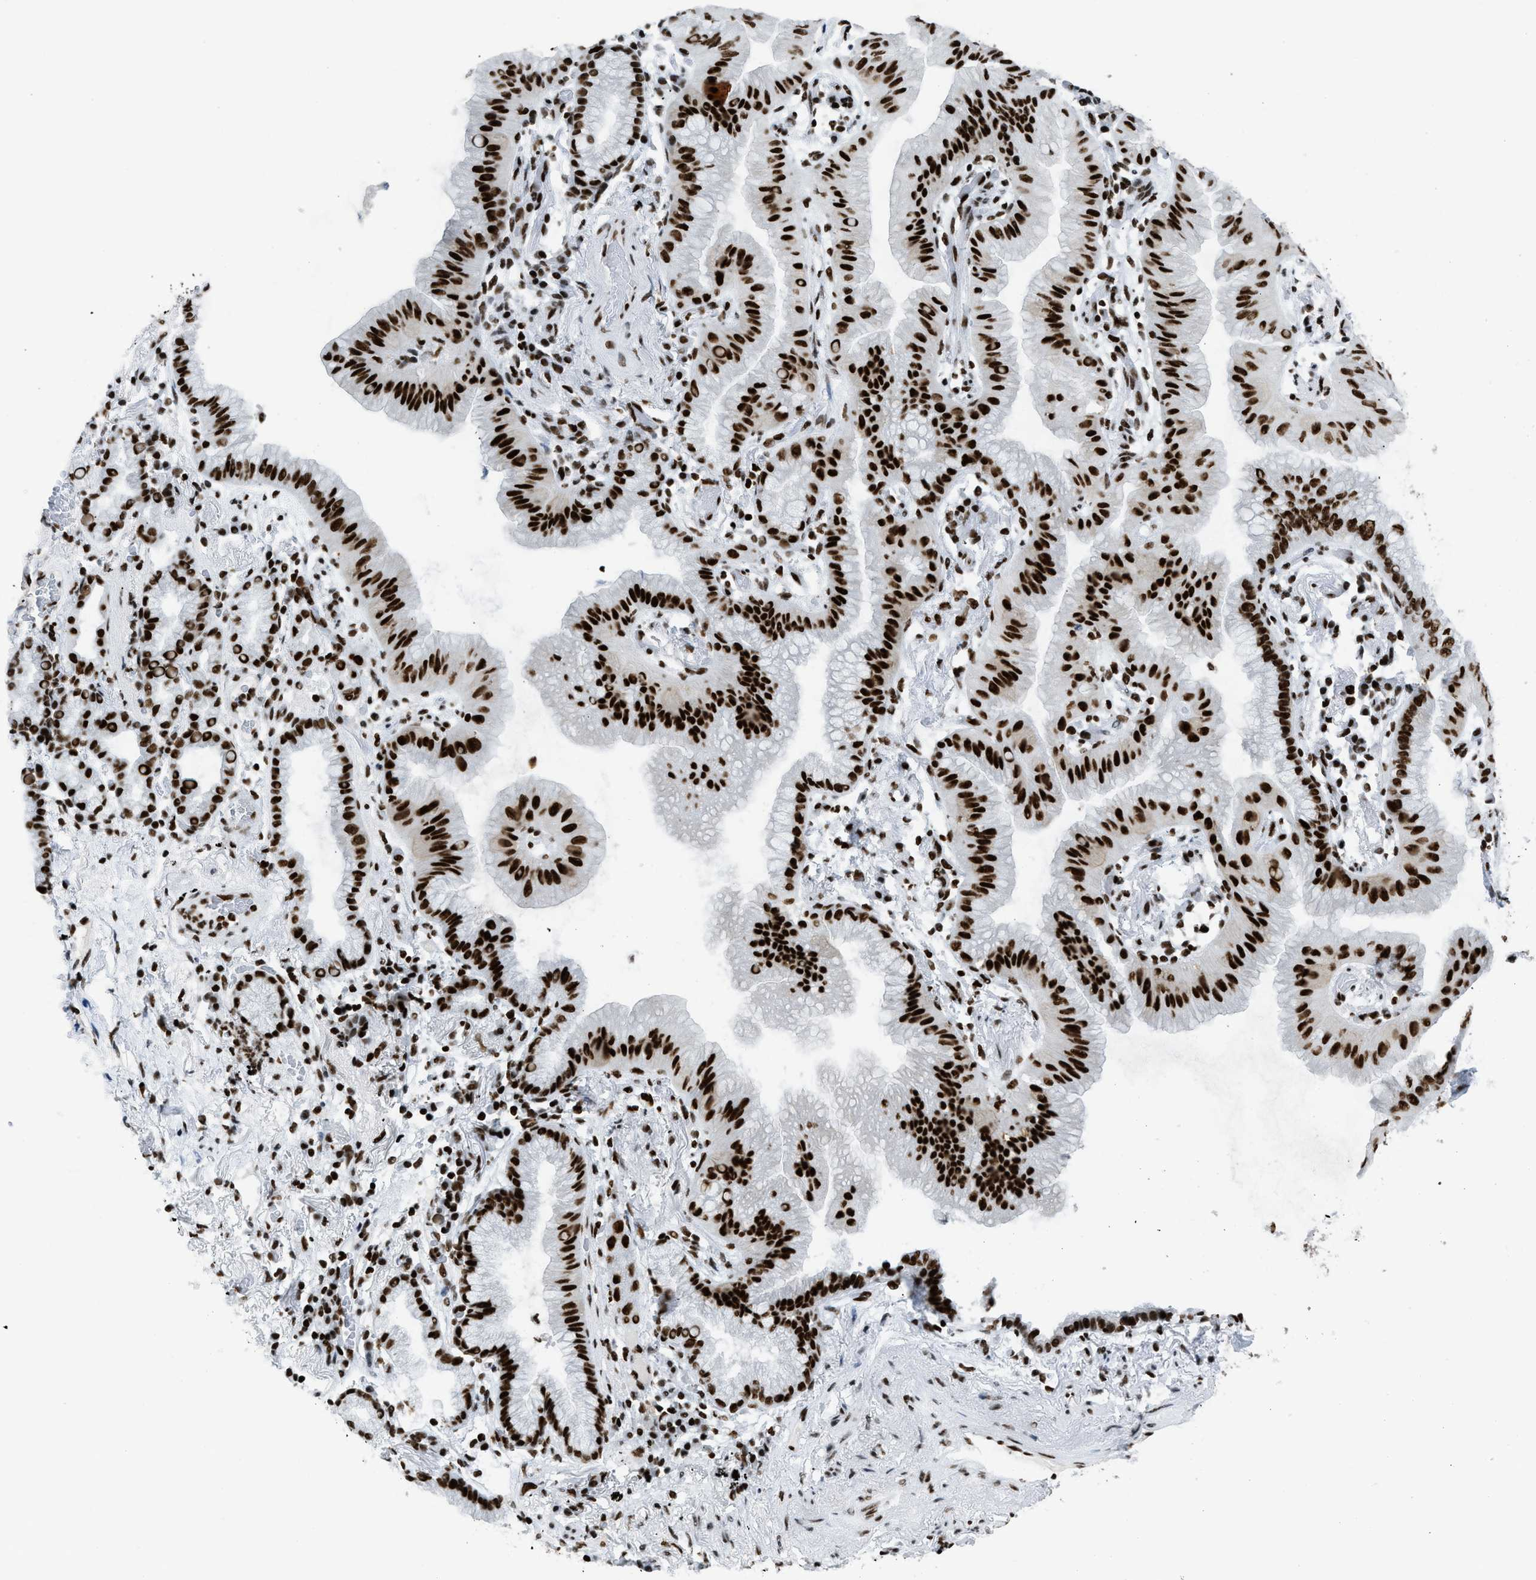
{"staining": {"intensity": "strong", "quantity": ">75%", "location": "nuclear"}, "tissue": "lung cancer", "cell_type": "Tumor cells", "image_type": "cancer", "snomed": [{"axis": "morphology", "description": "Normal tissue, NOS"}, {"axis": "morphology", "description": "Adenocarcinoma, NOS"}, {"axis": "topography", "description": "Bronchus"}, {"axis": "topography", "description": "Lung"}], "caption": "A photomicrograph of human lung cancer (adenocarcinoma) stained for a protein reveals strong nuclear brown staining in tumor cells.", "gene": "PIF1", "patient": {"sex": "female", "age": 70}}